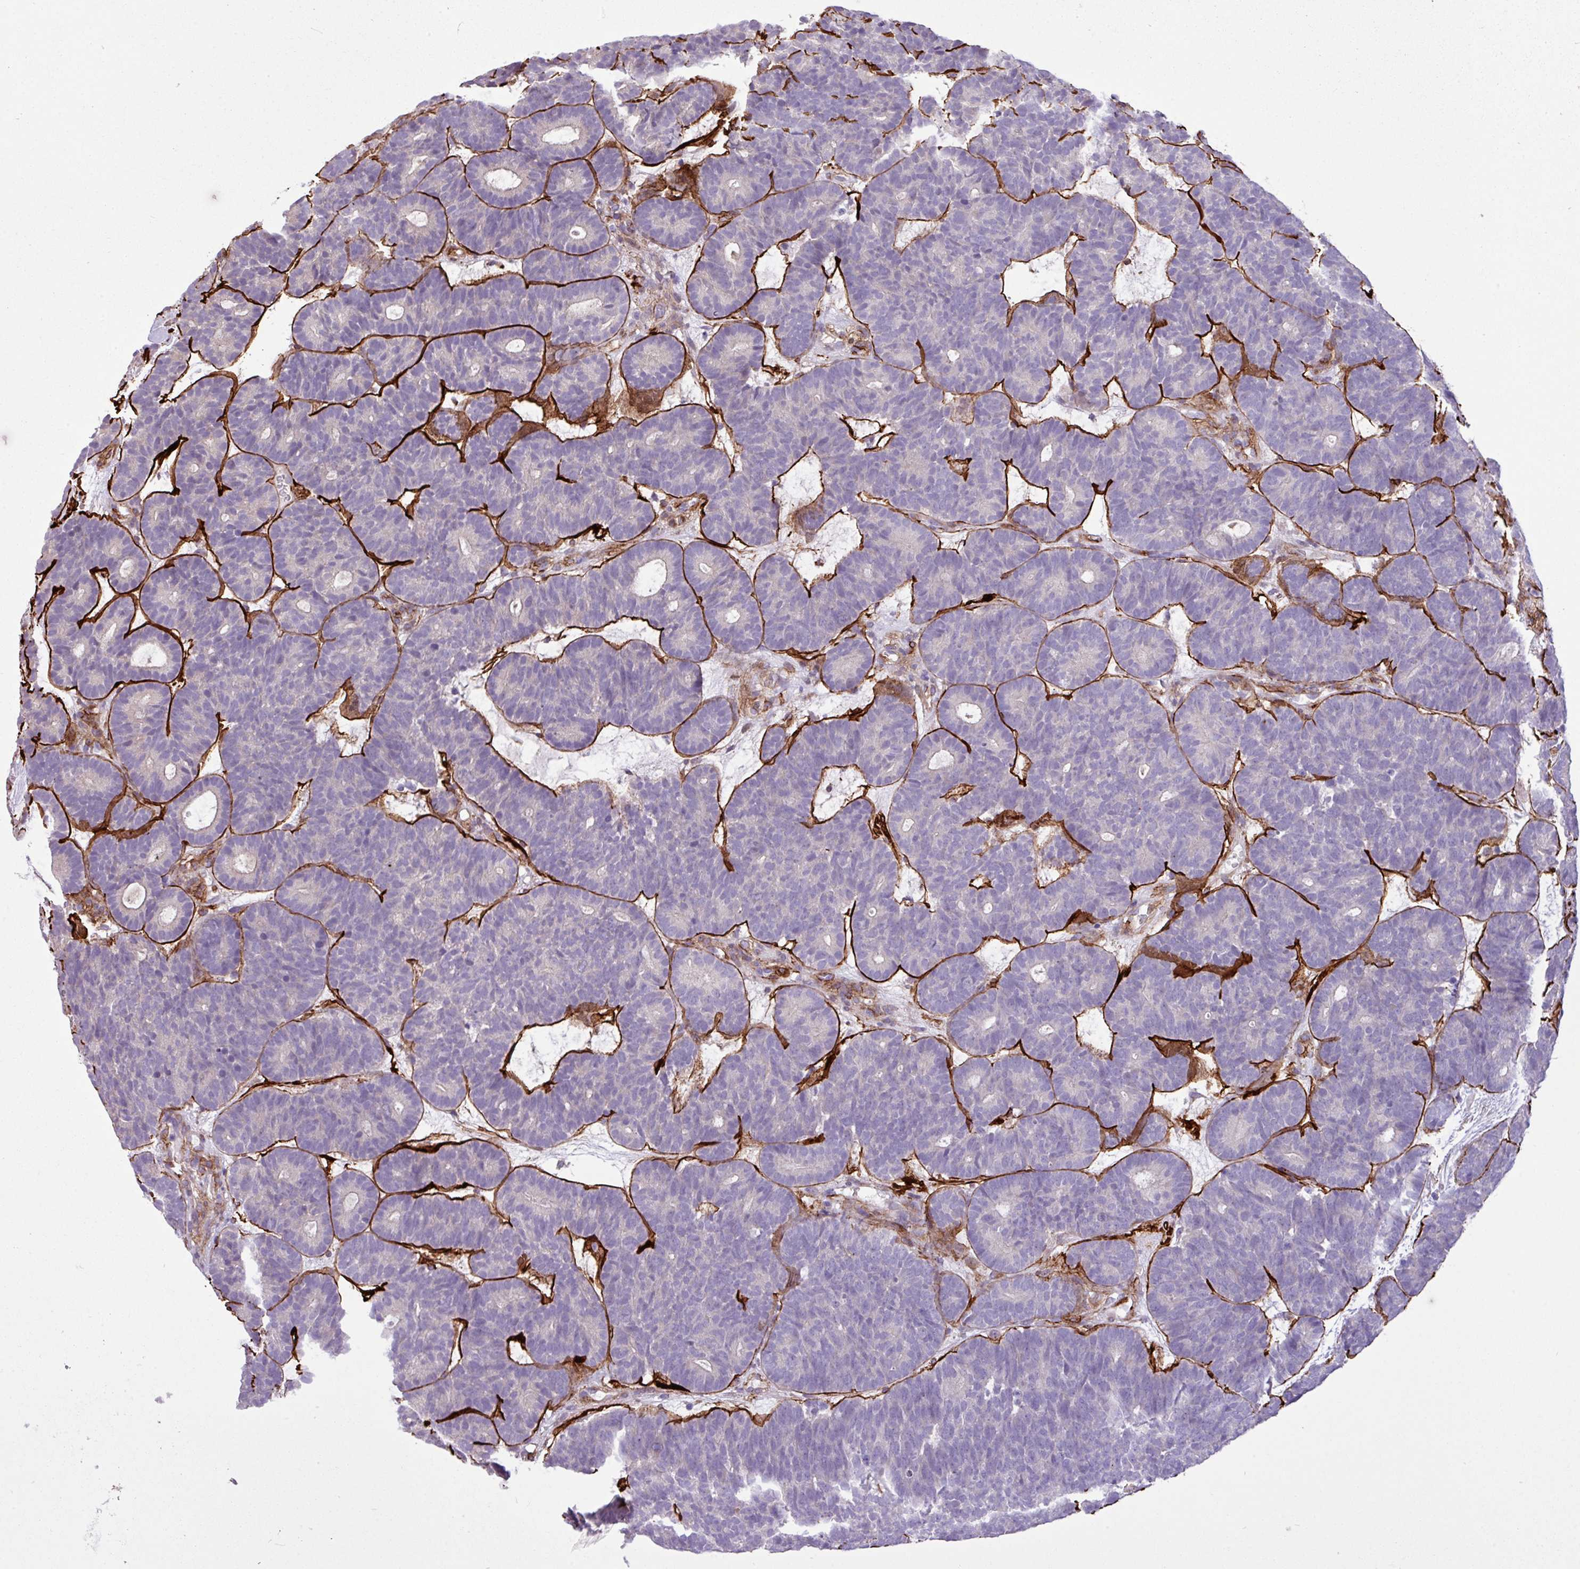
{"staining": {"intensity": "negative", "quantity": "none", "location": "none"}, "tissue": "head and neck cancer", "cell_type": "Tumor cells", "image_type": "cancer", "snomed": [{"axis": "morphology", "description": "Adenocarcinoma, NOS"}, {"axis": "topography", "description": "Head-Neck"}], "caption": "Micrograph shows no protein staining in tumor cells of head and neck cancer (adenocarcinoma) tissue.", "gene": "CD248", "patient": {"sex": "female", "age": 81}}